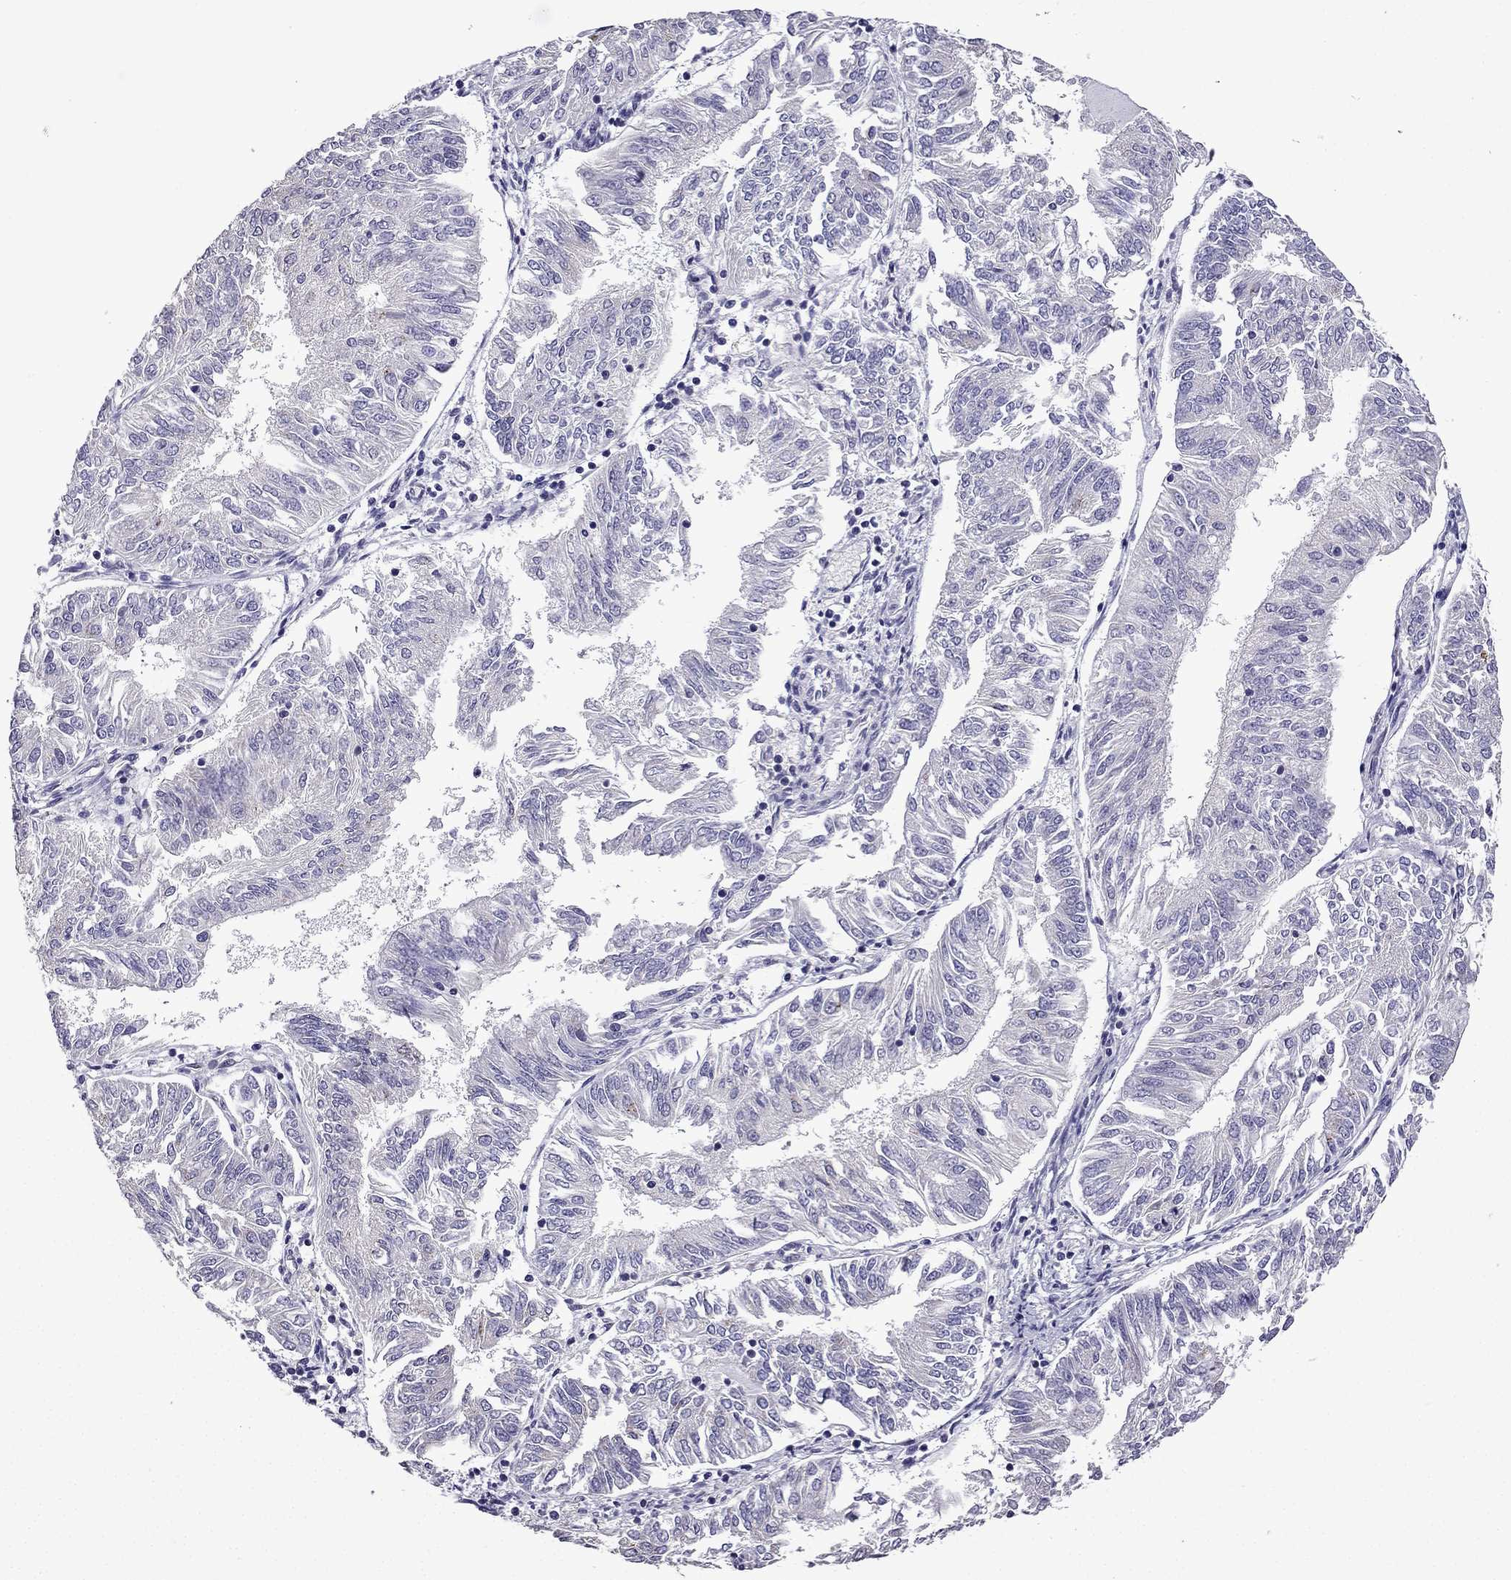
{"staining": {"intensity": "negative", "quantity": "none", "location": "none"}, "tissue": "endometrial cancer", "cell_type": "Tumor cells", "image_type": "cancer", "snomed": [{"axis": "morphology", "description": "Adenocarcinoma, NOS"}, {"axis": "topography", "description": "Endometrium"}], "caption": "Tumor cells show no significant protein staining in endometrial adenocarcinoma.", "gene": "TTN", "patient": {"sex": "female", "age": 58}}